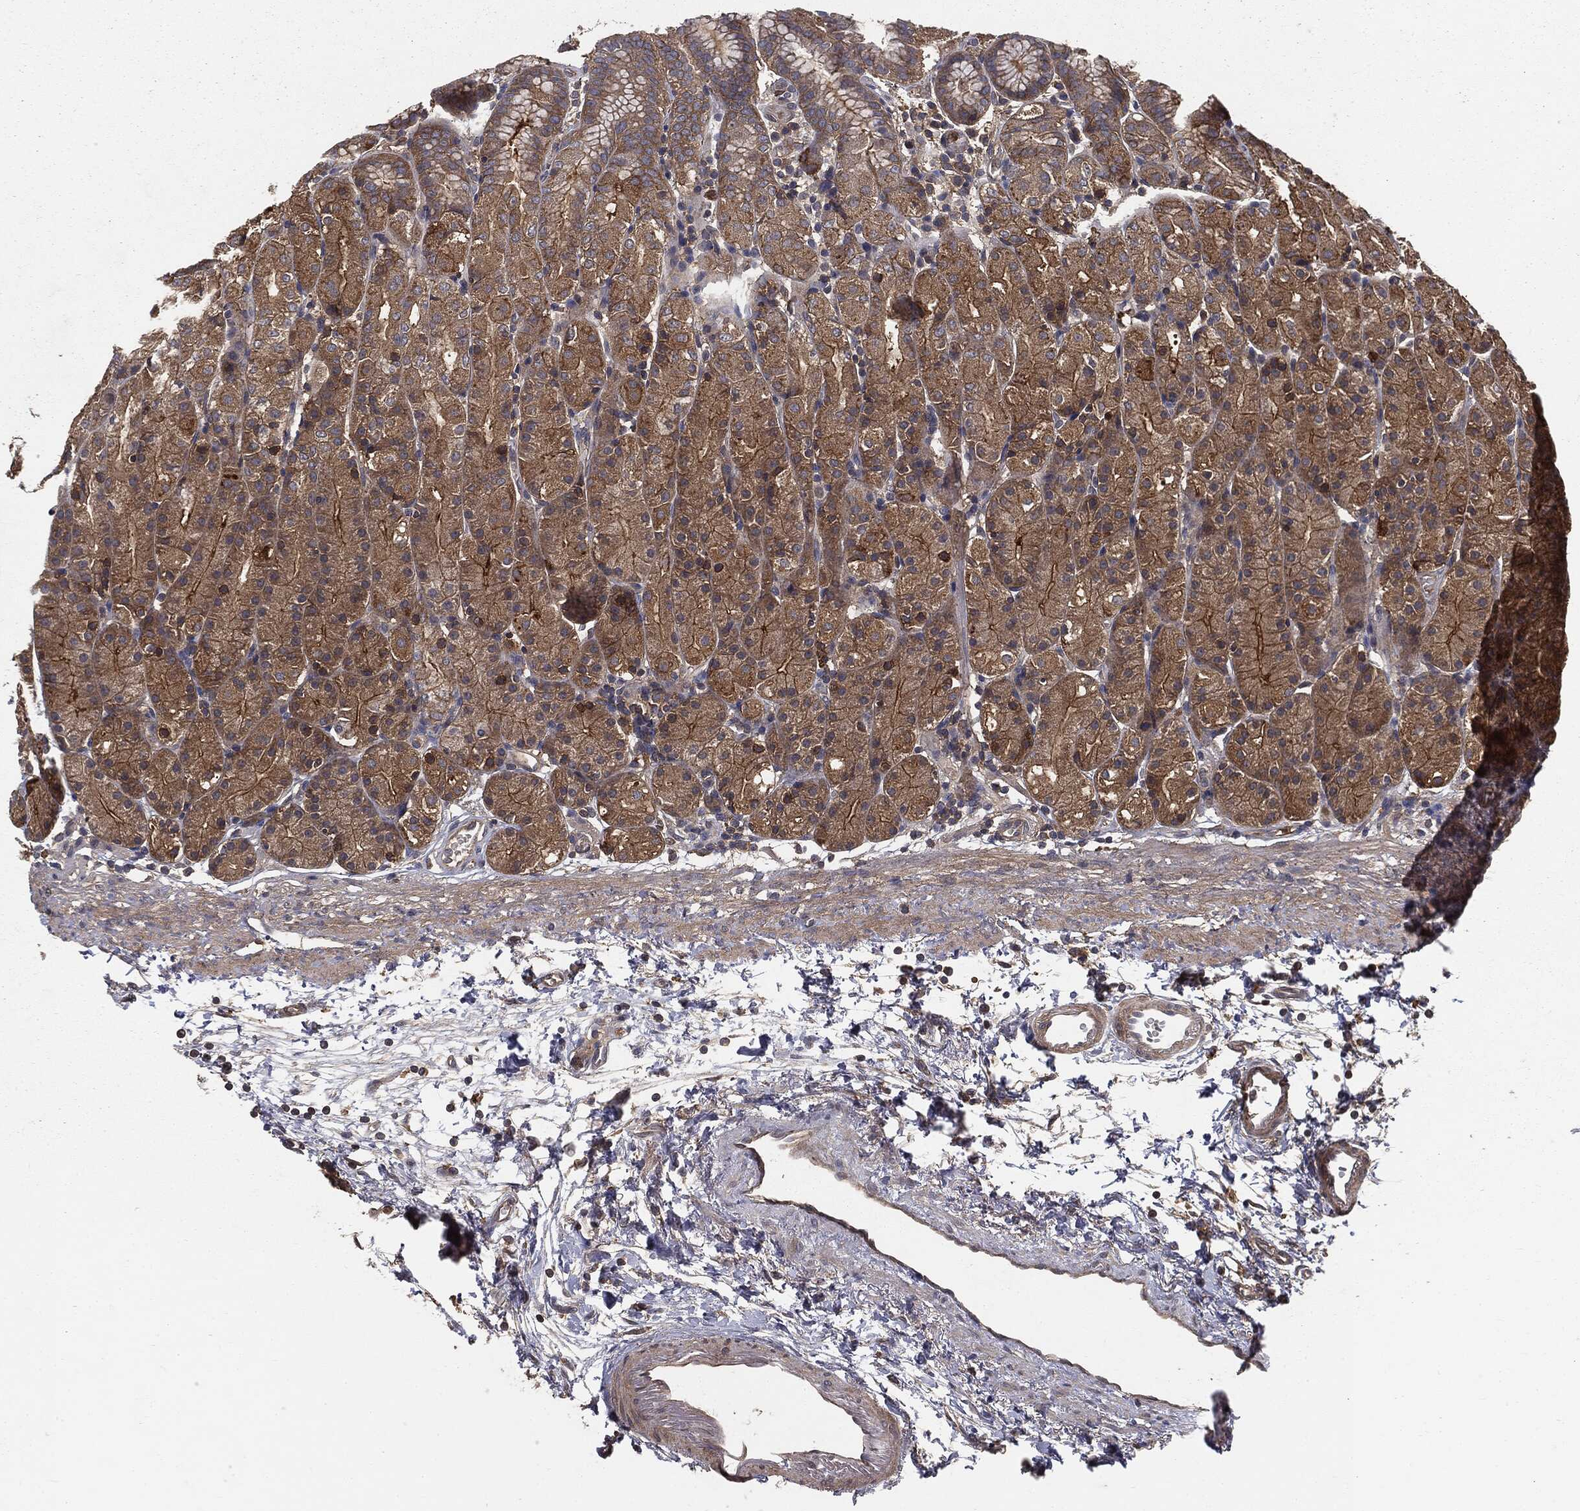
{"staining": {"intensity": "moderate", "quantity": ">75%", "location": "cytoplasmic/membranous"}, "tissue": "stomach", "cell_type": "Glandular cells", "image_type": "normal", "snomed": [{"axis": "morphology", "description": "Normal tissue, NOS"}, {"axis": "morphology", "description": "Adenocarcinoma, NOS"}, {"axis": "topography", "description": "Stomach"}], "caption": "High-power microscopy captured an immunohistochemistry micrograph of normal stomach, revealing moderate cytoplasmic/membranous expression in about >75% of glandular cells.", "gene": "GNB5", "patient": {"sex": "female", "age": 81}}